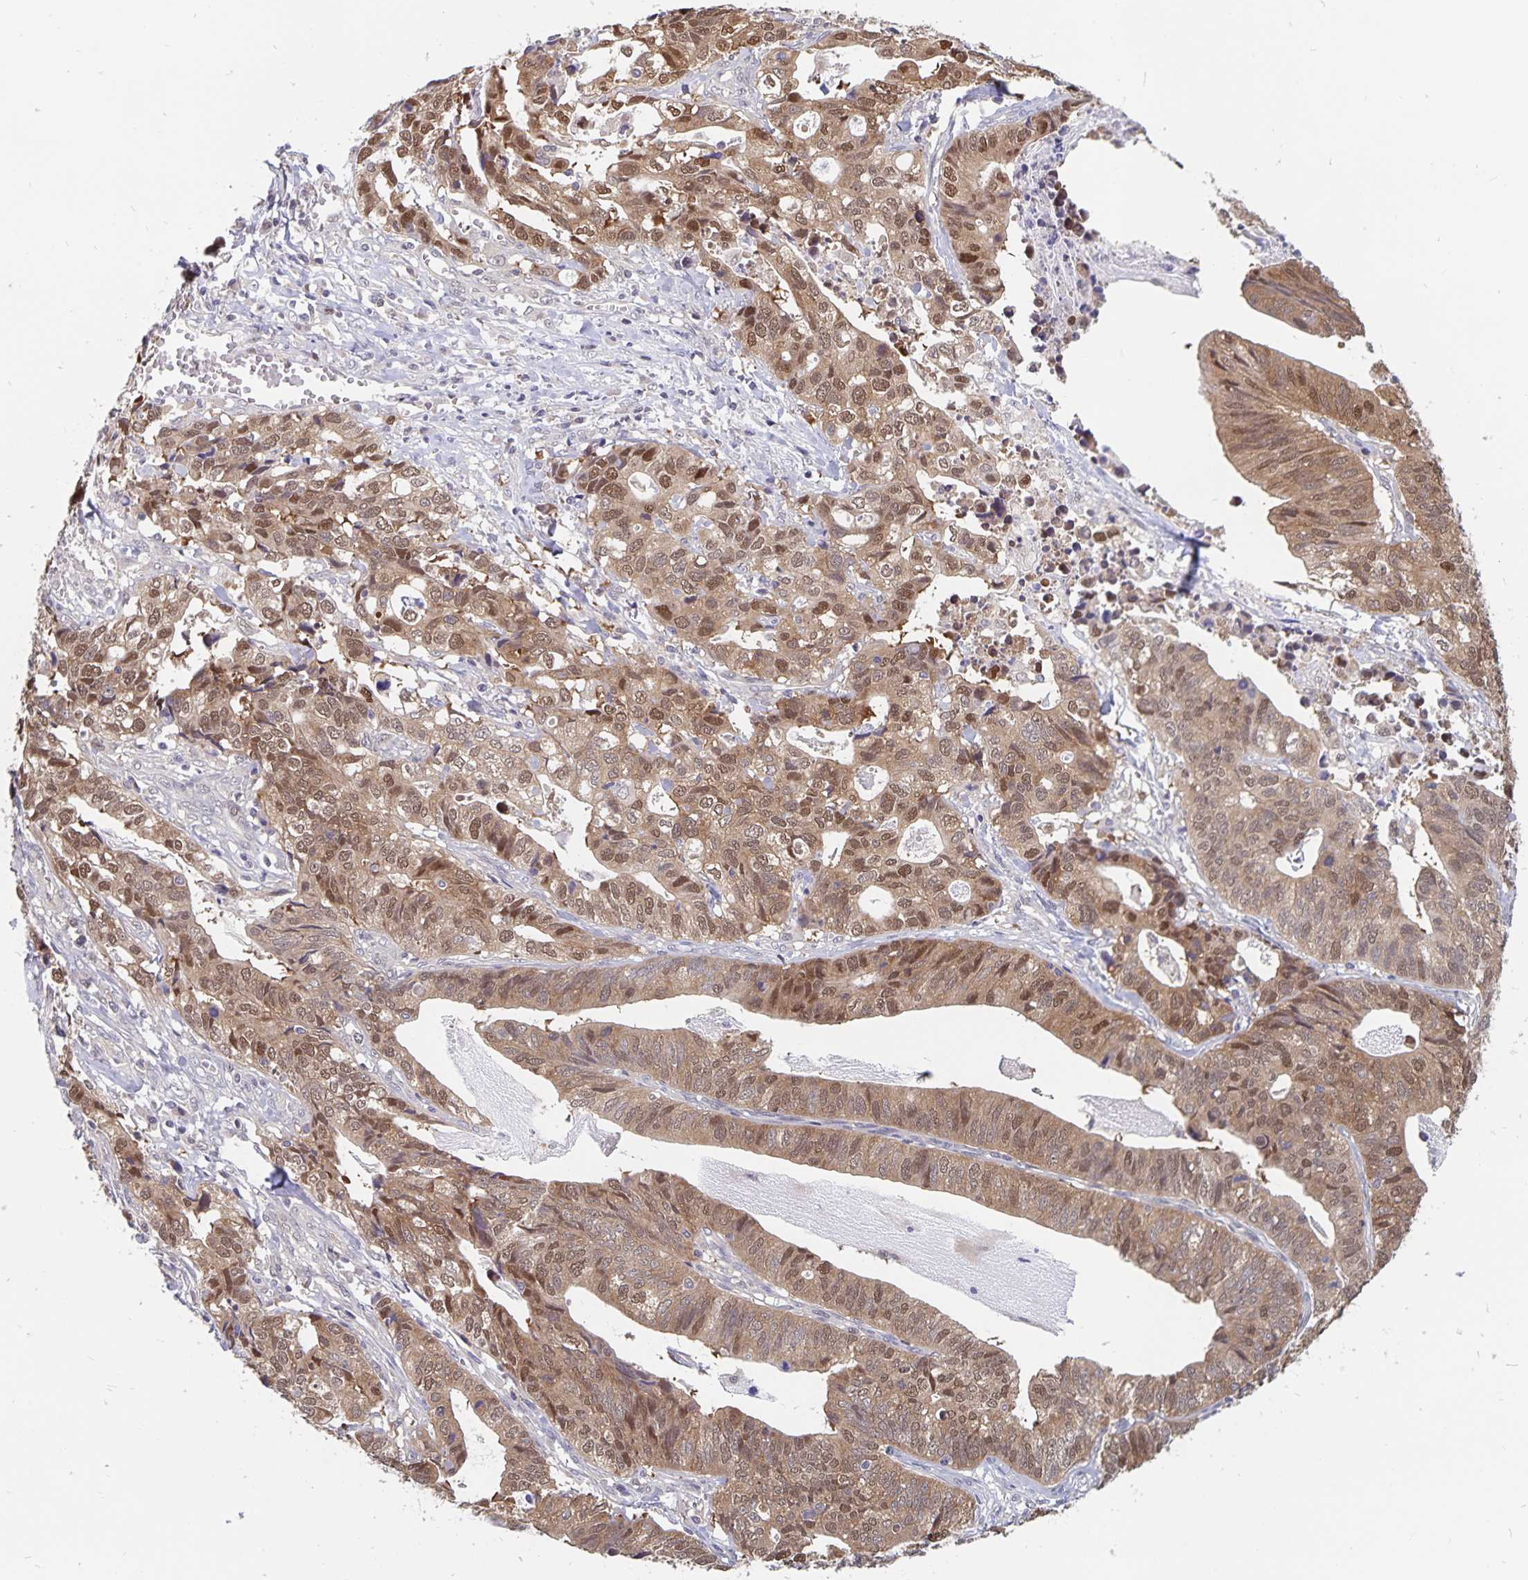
{"staining": {"intensity": "moderate", "quantity": ">75%", "location": "cytoplasmic/membranous,nuclear"}, "tissue": "stomach cancer", "cell_type": "Tumor cells", "image_type": "cancer", "snomed": [{"axis": "morphology", "description": "Adenocarcinoma, NOS"}, {"axis": "topography", "description": "Stomach, upper"}], "caption": "Immunohistochemistry (DAB (3,3'-diaminobenzidine)) staining of human stomach cancer exhibits moderate cytoplasmic/membranous and nuclear protein expression in approximately >75% of tumor cells.", "gene": "BAG6", "patient": {"sex": "female", "age": 67}}